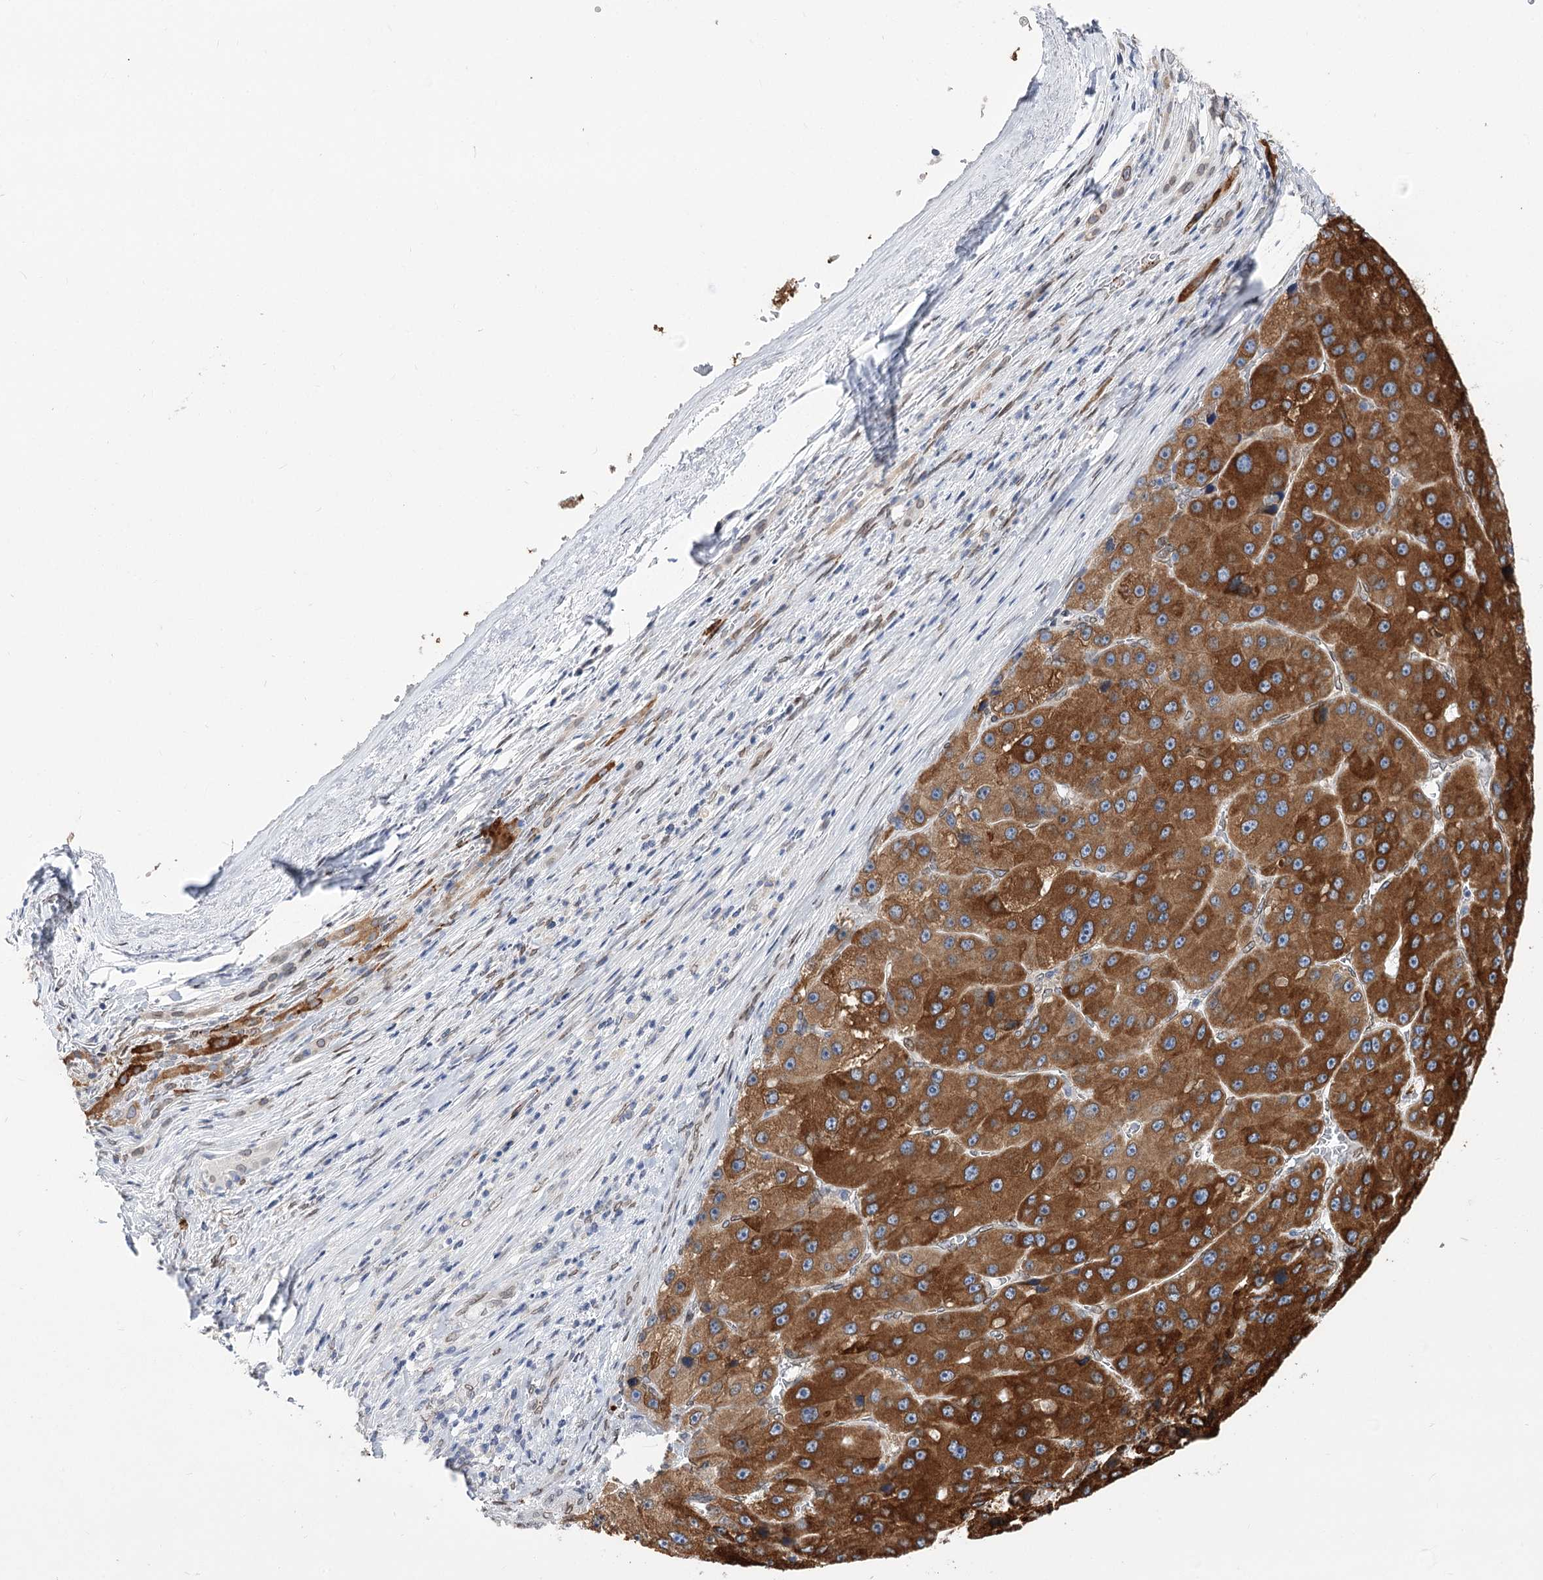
{"staining": {"intensity": "strong", "quantity": ">75%", "location": "cytoplasmic/membranous"}, "tissue": "liver cancer", "cell_type": "Tumor cells", "image_type": "cancer", "snomed": [{"axis": "morphology", "description": "Carcinoma, Hepatocellular, NOS"}, {"axis": "topography", "description": "Liver"}], "caption": "Hepatocellular carcinoma (liver) stained with DAB (3,3'-diaminobenzidine) immunohistochemistry (IHC) demonstrates high levels of strong cytoplasmic/membranous expression in about >75% of tumor cells. The staining was performed using DAB, with brown indicating positive protein expression. Nuclei are stained blue with hematoxylin.", "gene": "TMEM201", "patient": {"sex": "female", "age": 73}}